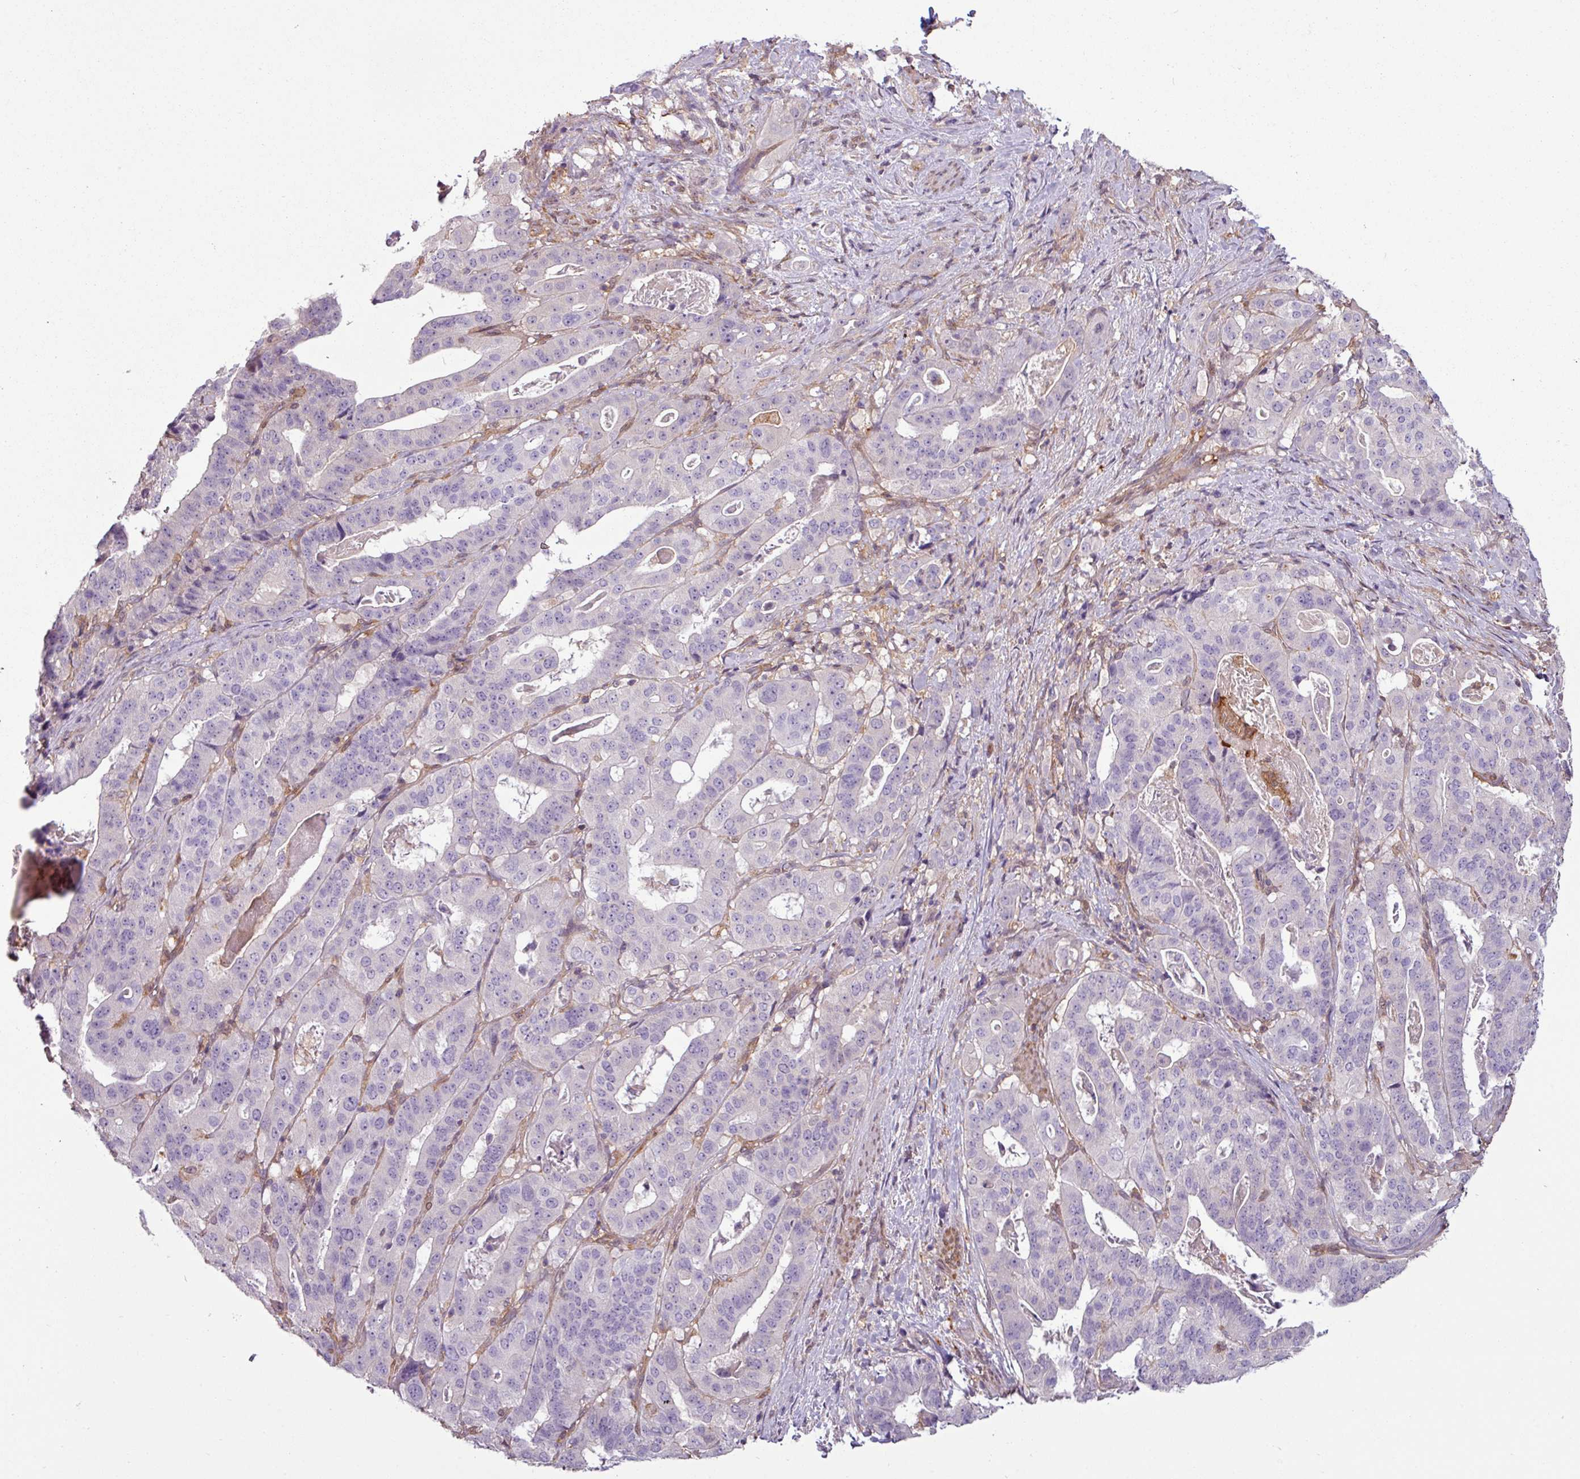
{"staining": {"intensity": "negative", "quantity": "none", "location": "none"}, "tissue": "stomach cancer", "cell_type": "Tumor cells", "image_type": "cancer", "snomed": [{"axis": "morphology", "description": "Adenocarcinoma, NOS"}, {"axis": "topography", "description": "Stomach"}], "caption": "Tumor cells show no significant expression in stomach cancer (adenocarcinoma).", "gene": "SH3BGRL", "patient": {"sex": "male", "age": 48}}